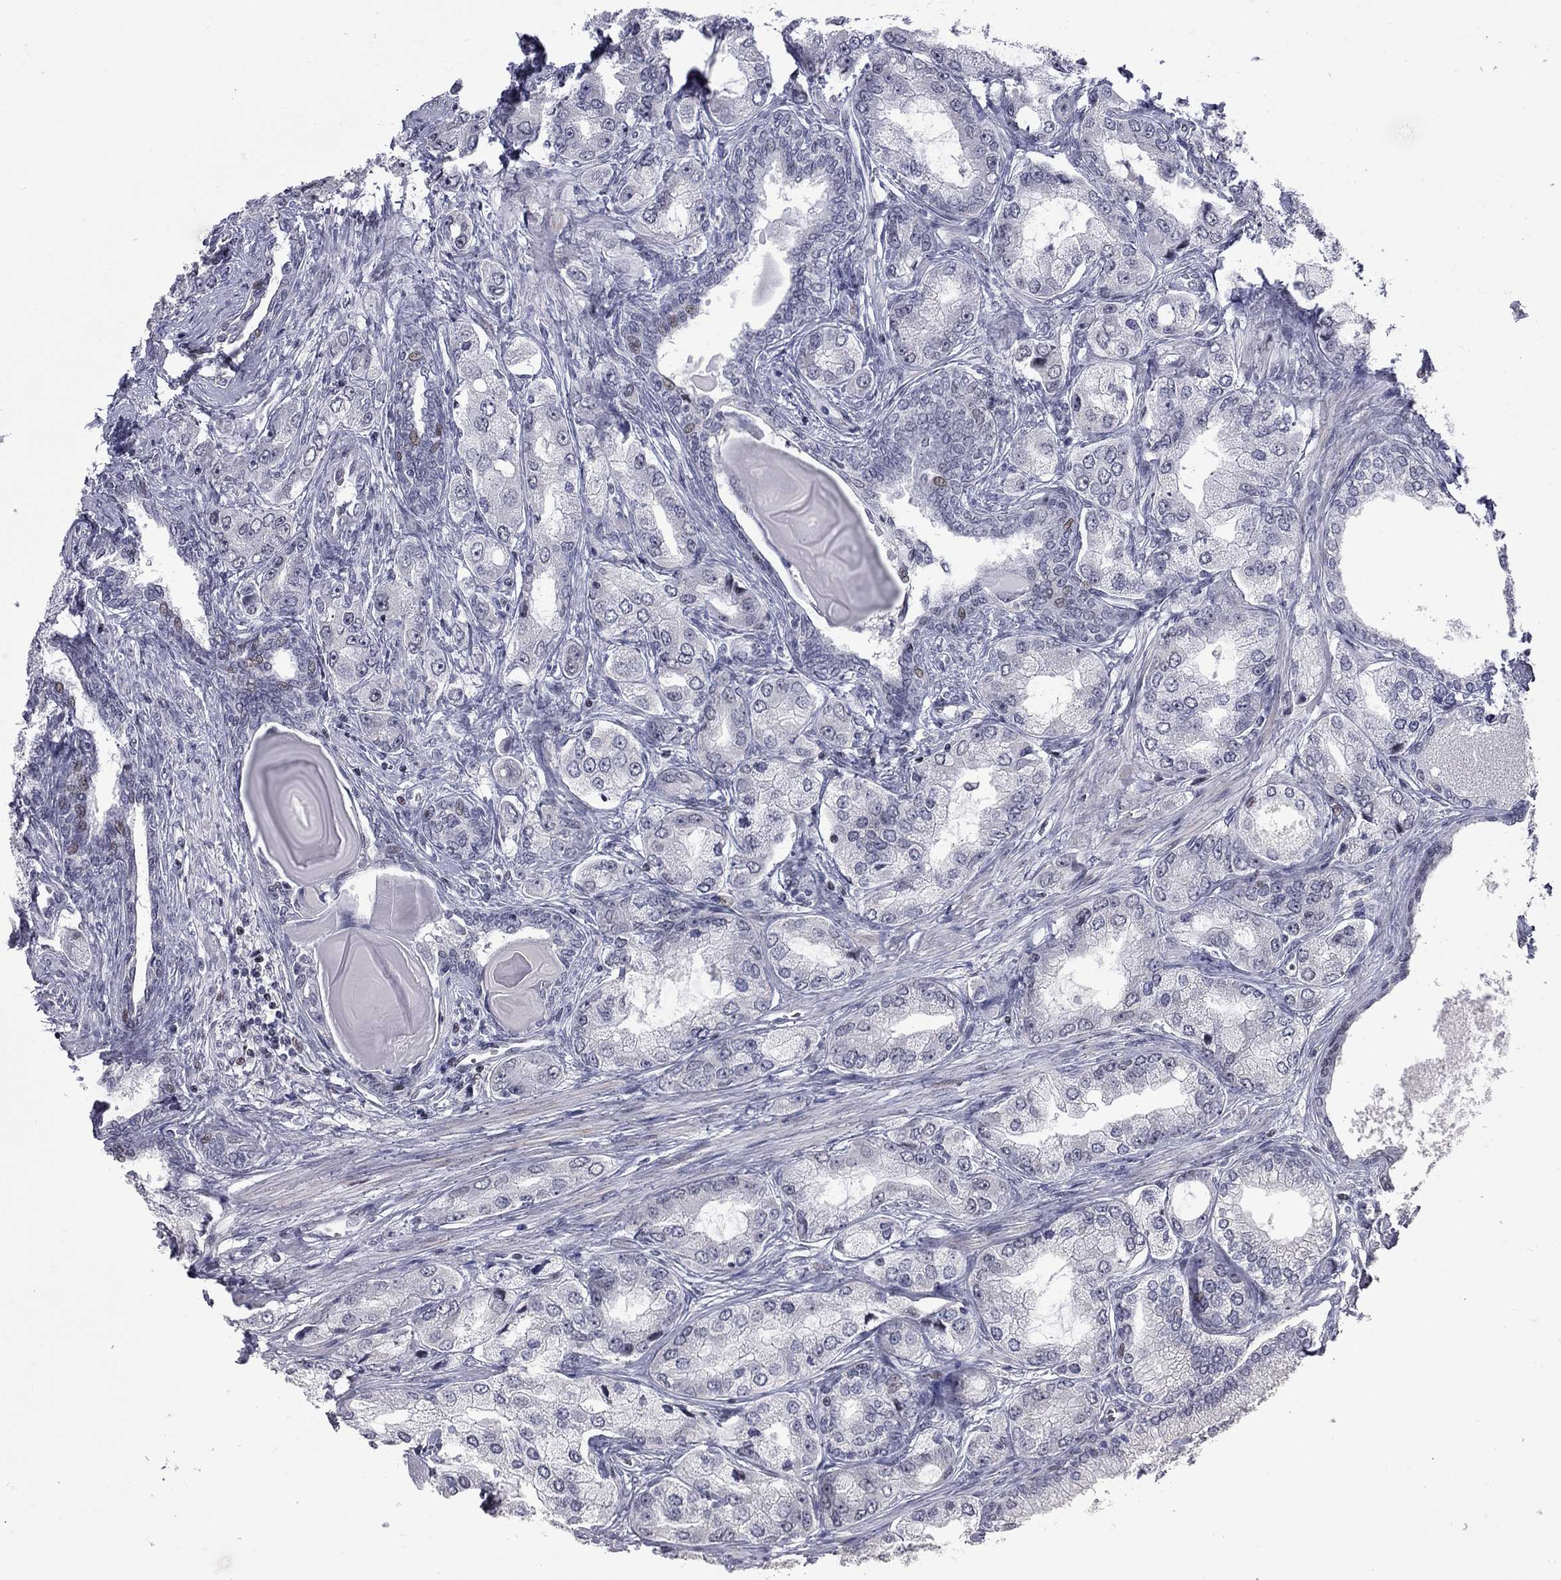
{"staining": {"intensity": "weak", "quantity": "<25%", "location": "nuclear"}, "tissue": "prostate cancer", "cell_type": "Tumor cells", "image_type": "cancer", "snomed": [{"axis": "morphology", "description": "Adenocarcinoma, Low grade"}, {"axis": "topography", "description": "Prostate"}], "caption": "Immunohistochemistry (IHC) of human low-grade adenocarcinoma (prostate) exhibits no expression in tumor cells. The staining is performed using DAB brown chromogen with nuclei counter-stained in using hematoxylin.", "gene": "ZNF154", "patient": {"sex": "male", "age": 69}}